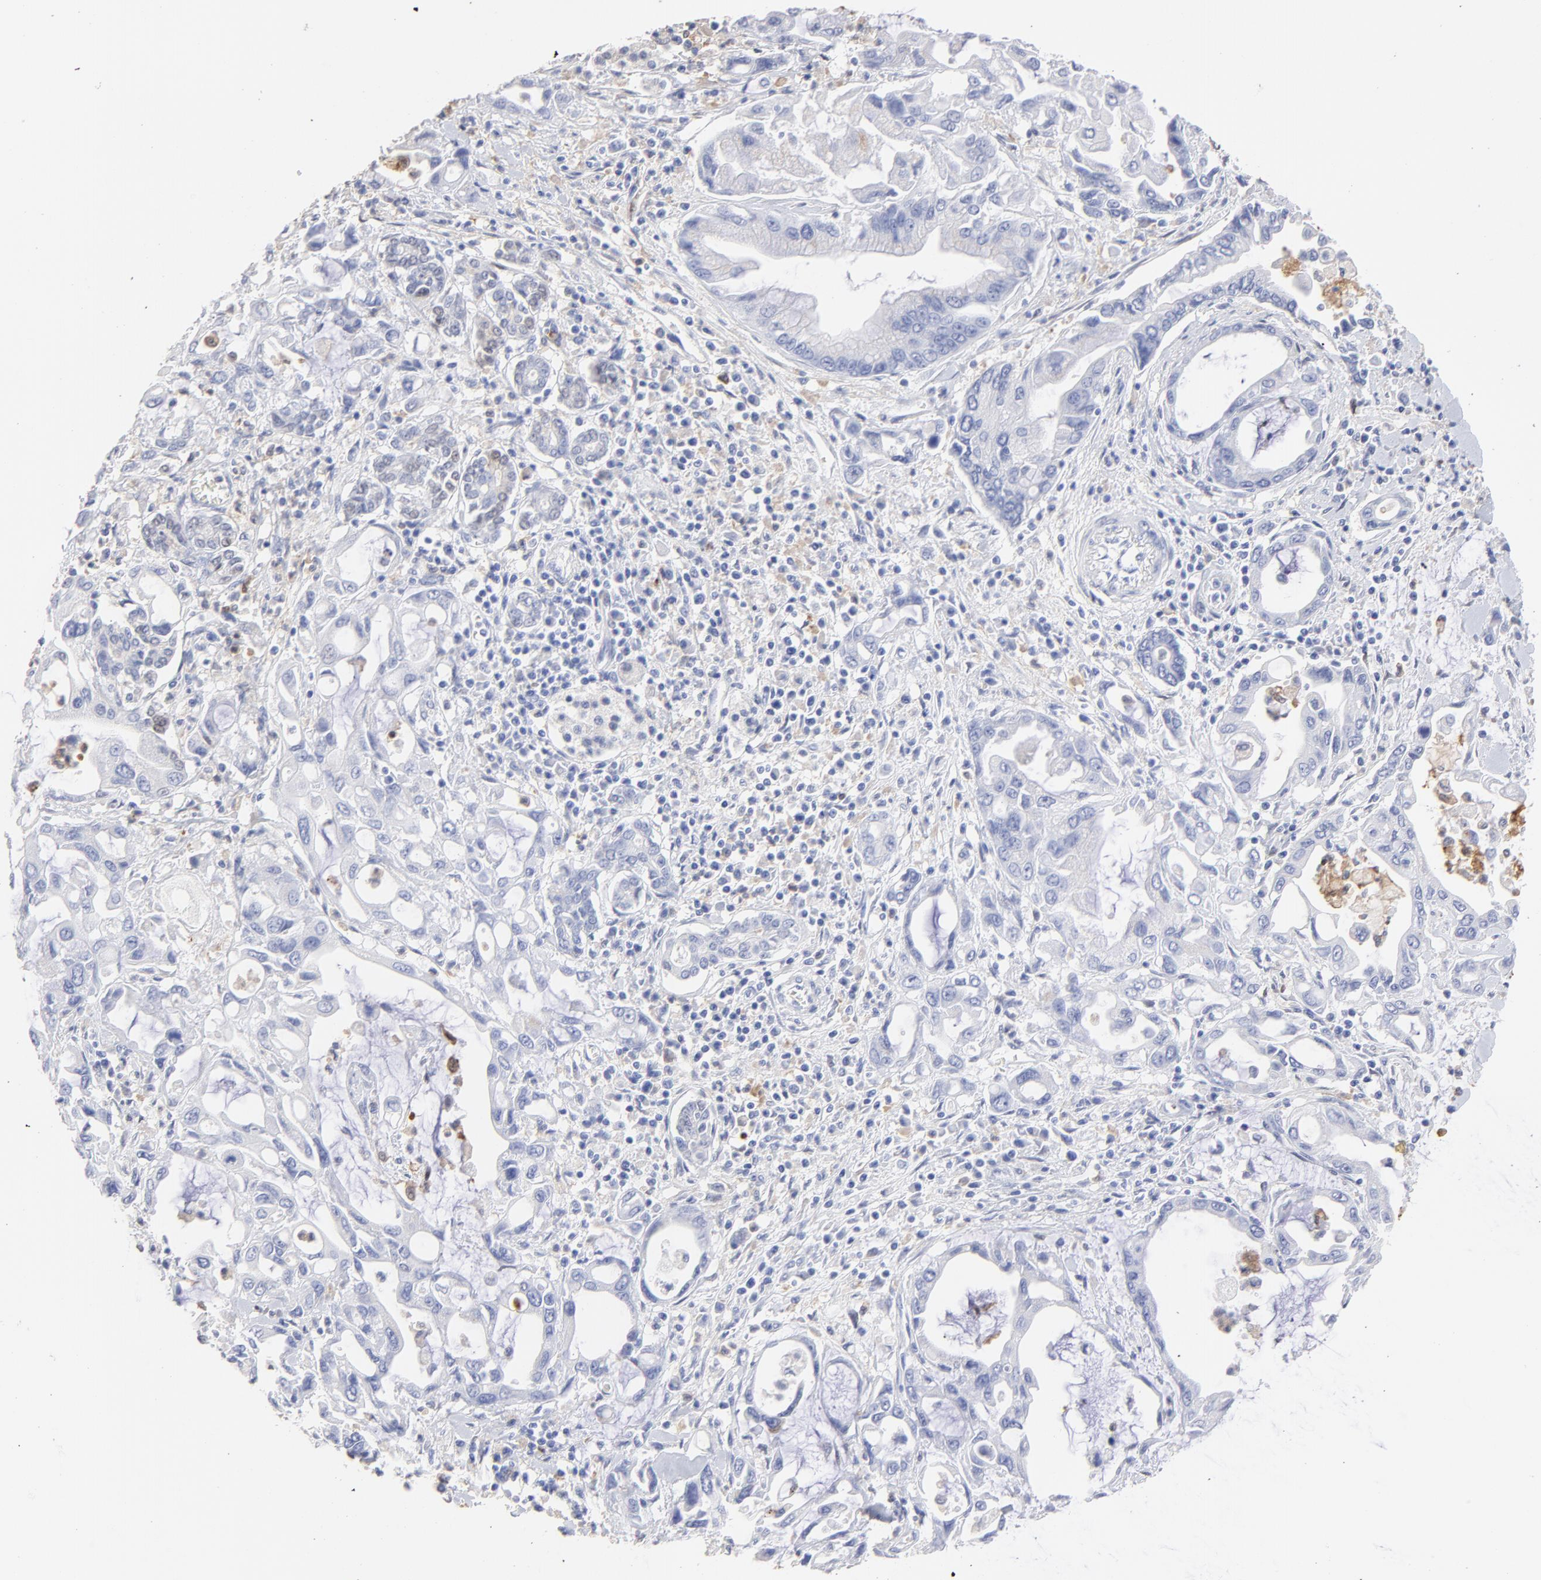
{"staining": {"intensity": "weak", "quantity": "<25%", "location": "cytoplasmic/membranous"}, "tissue": "pancreatic cancer", "cell_type": "Tumor cells", "image_type": "cancer", "snomed": [{"axis": "morphology", "description": "Adenocarcinoma, NOS"}, {"axis": "topography", "description": "Pancreas"}], "caption": "IHC of human pancreatic adenocarcinoma shows no staining in tumor cells.", "gene": "SMARCA1", "patient": {"sex": "female", "age": 57}}